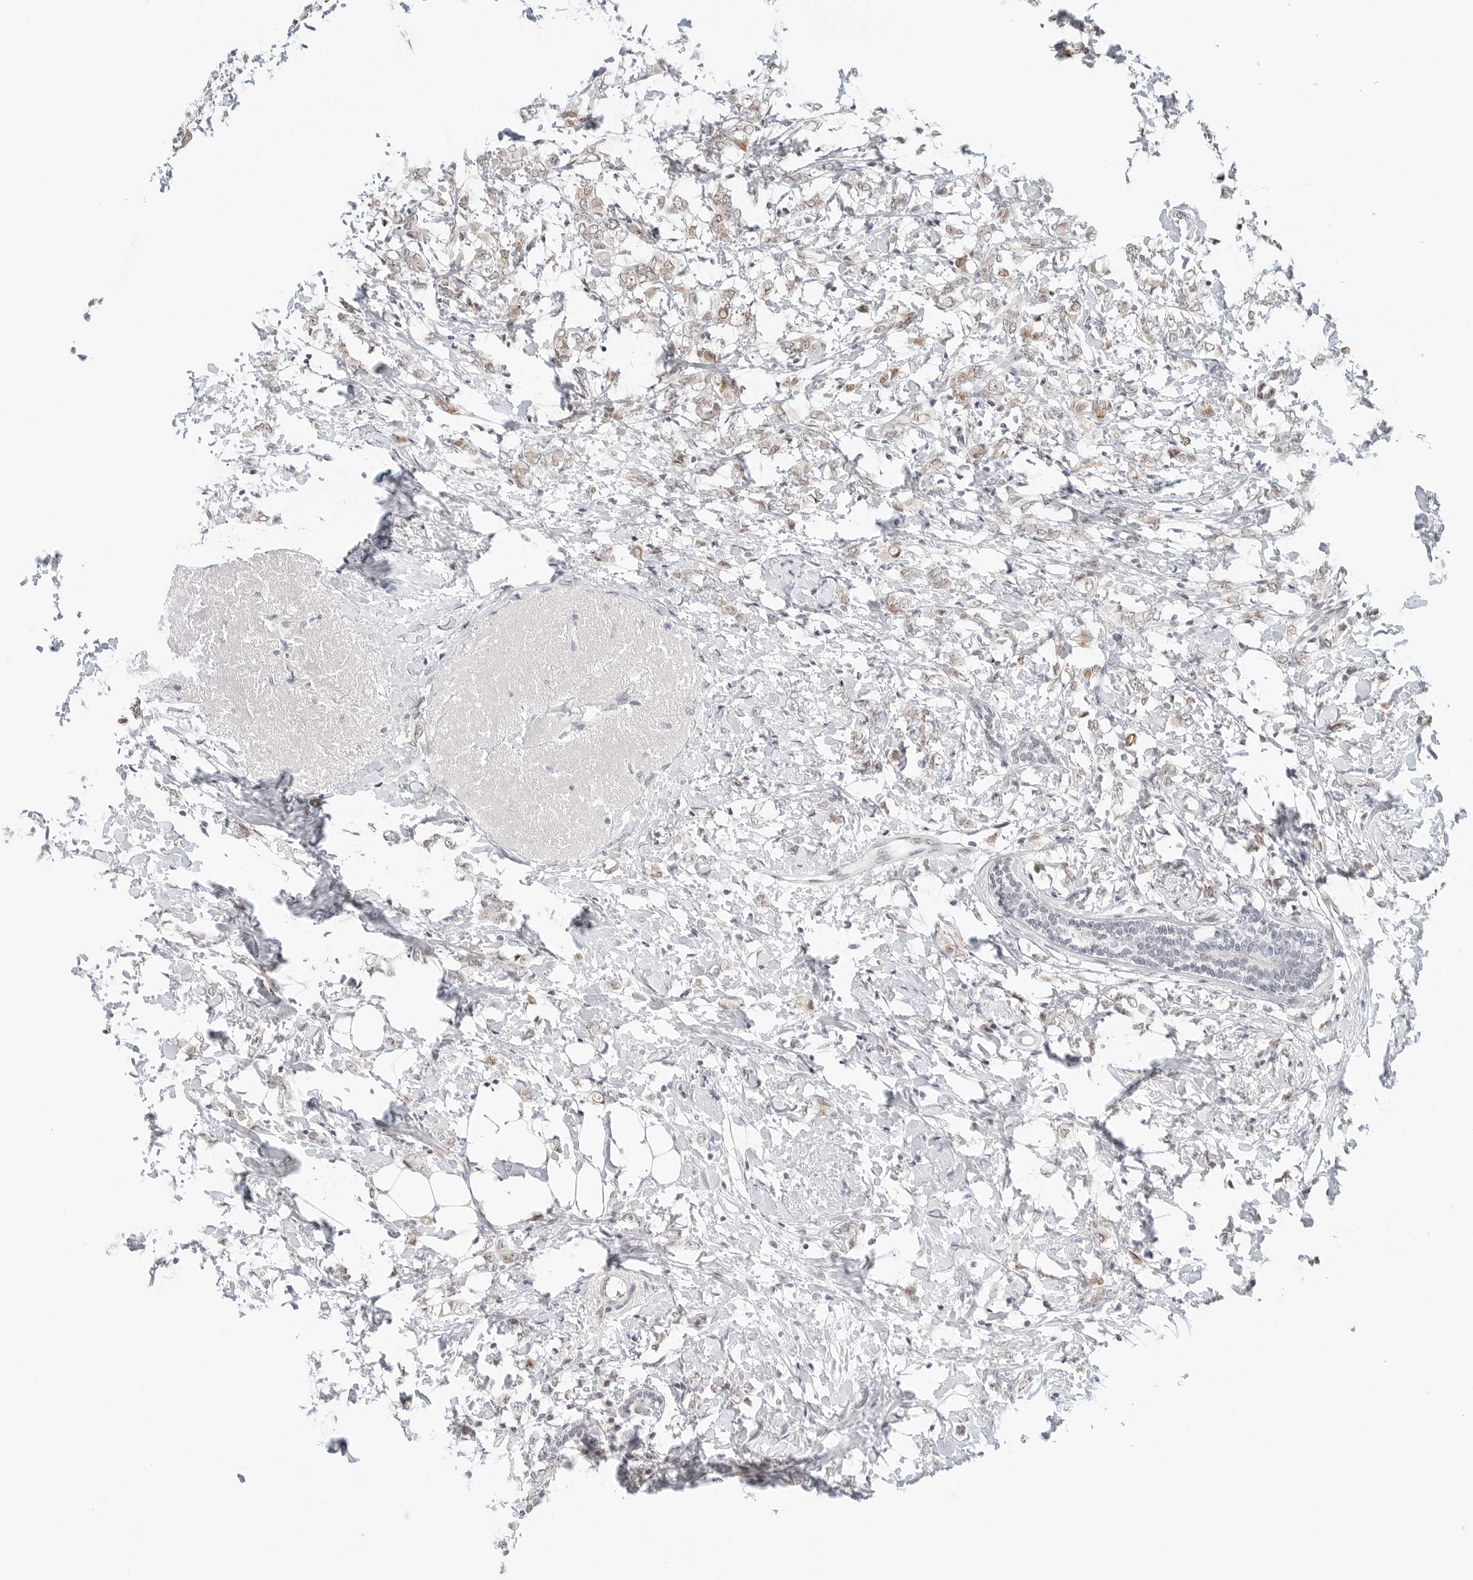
{"staining": {"intensity": "moderate", "quantity": "25%-75%", "location": "cytoplasmic/membranous,nuclear"}, "tissue": "breast cancer", "cell_type": "Tumor cells", "image_type": "cancer", "snomed": [{"axis": "morphology", "description": "Normal tissue, NOS"}, {"axis": "morphology", "description": "Lobular carcinoma"}, {"axis": "topography", "description": "Breast"}], "caption": "Approximately 25%-75% of tumor cells in lobular carcinoma (breast) reveal moderate cytoplasmic/membranous and nuclear protein staining as visualized by brown immunohistochemical staining.", "gene": "TSEN2", "patient": {"sex": "female", "age": 47}}